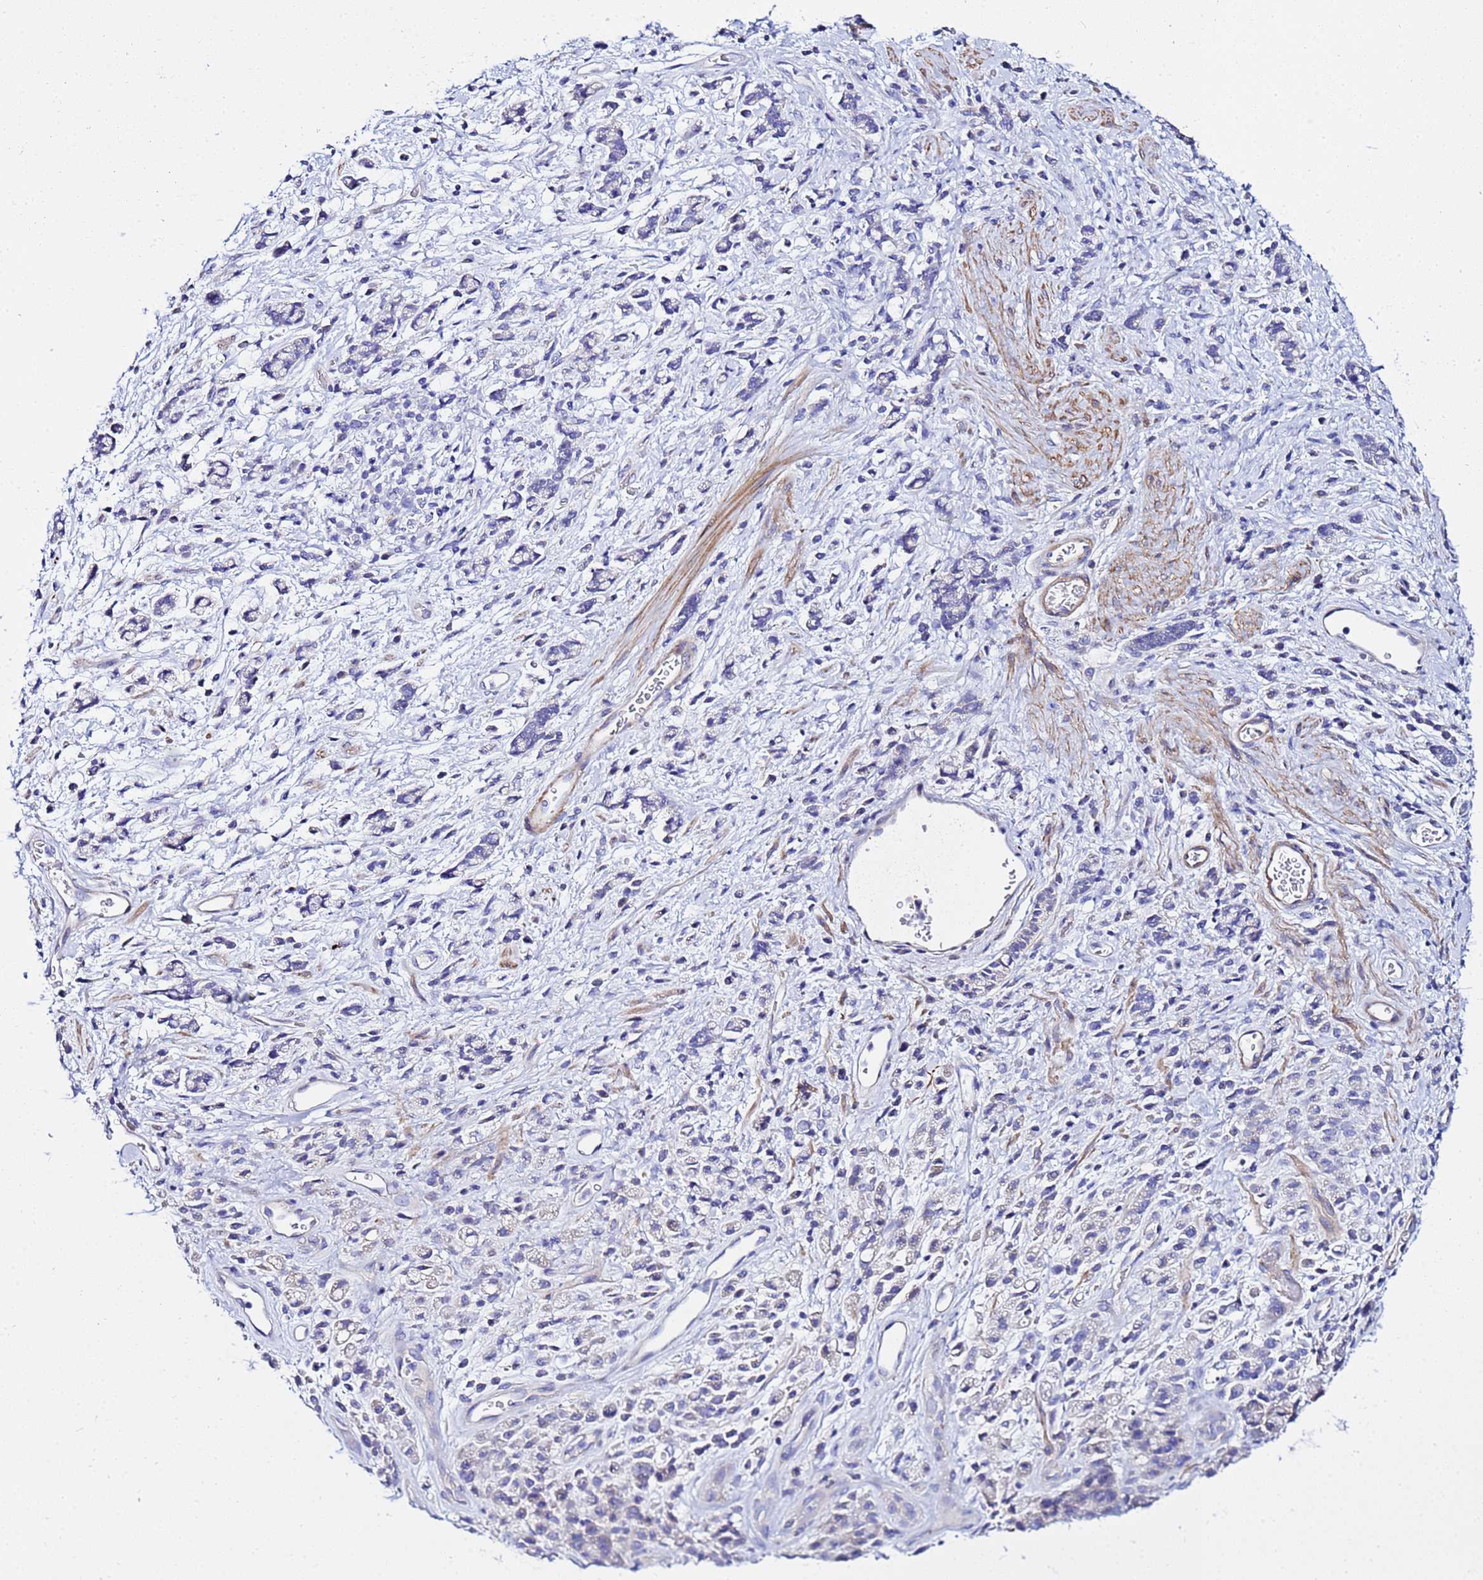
{"staining": {"intensity": "negative", "quantity": "none", "location": "none"}, "tissue": "stomach cancer", "cell_type": "Tumor cells", "image_type": "cancer", "snomed": [{"axis": "morphology", "description": "Adenocarcinoma, NOS"}, {"axis": "topography", "description": "Stomach"}], "caption": "Tumor cells are negative for brown protein staining in stomach cancer.", "gene": "USP18", "patient": {"sex": "female", "age": 60}}